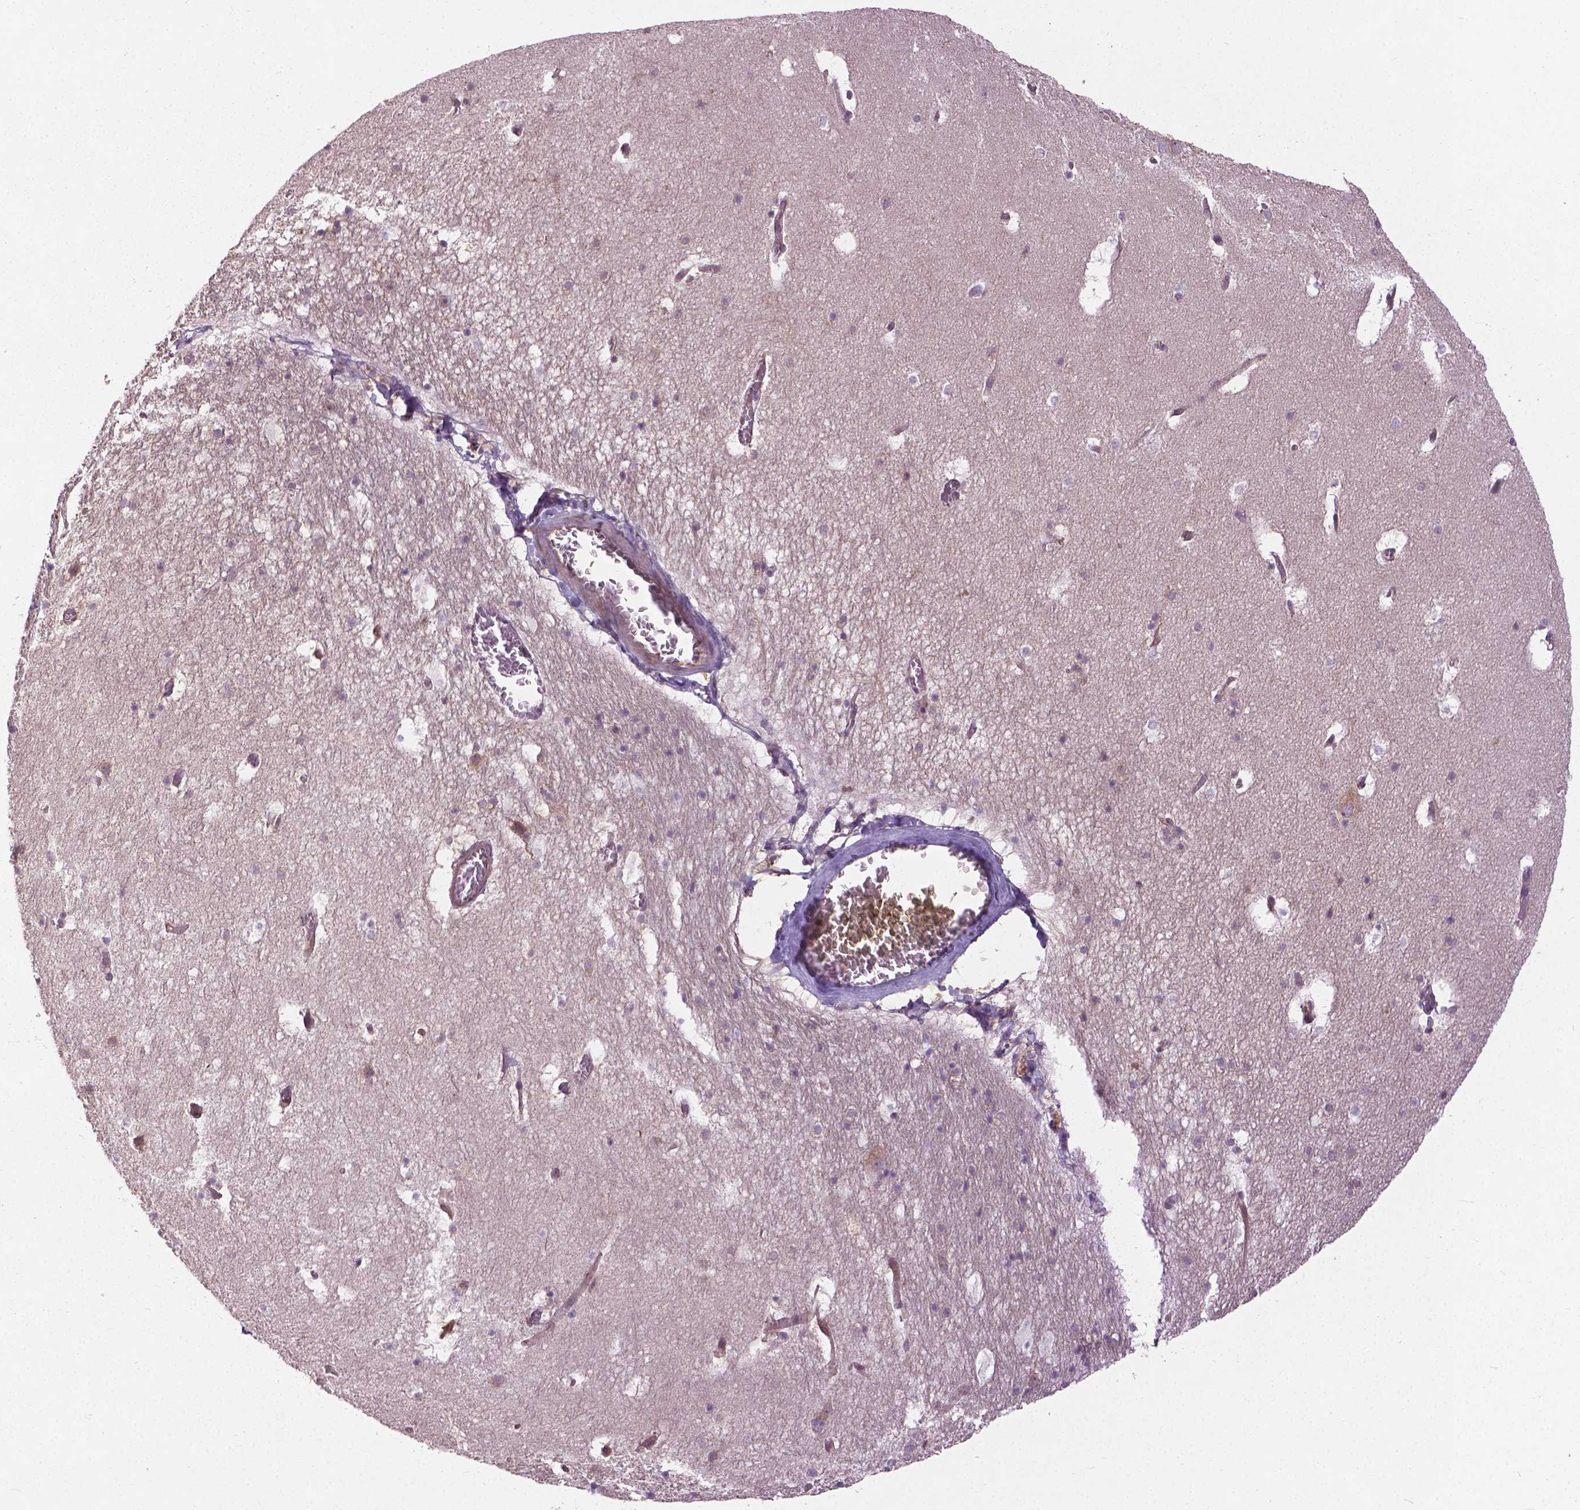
{"staining": {"intensity": "moderate", "quantity": "25%-75%", "location": "cytoplasmic/membranous"}, "tissue": "hippocampus", "cell_type": "Glial cells", "image_type": "normal", "snomed": [{"axis": "morphology", "description": "Normal tissue, NOS"}, {"axis": "topography", "description": "Hippocampus"}], "caption": "Protein expression analysis of benign hippocampus displays moderate cytoplasmic/membranous expression in about 25%-75% of glial cells. (DAB = brown stain, brightfield microscopy at high magnification).", "gene": "MZT1", "patient": {"sex": "male", "age": 45}}